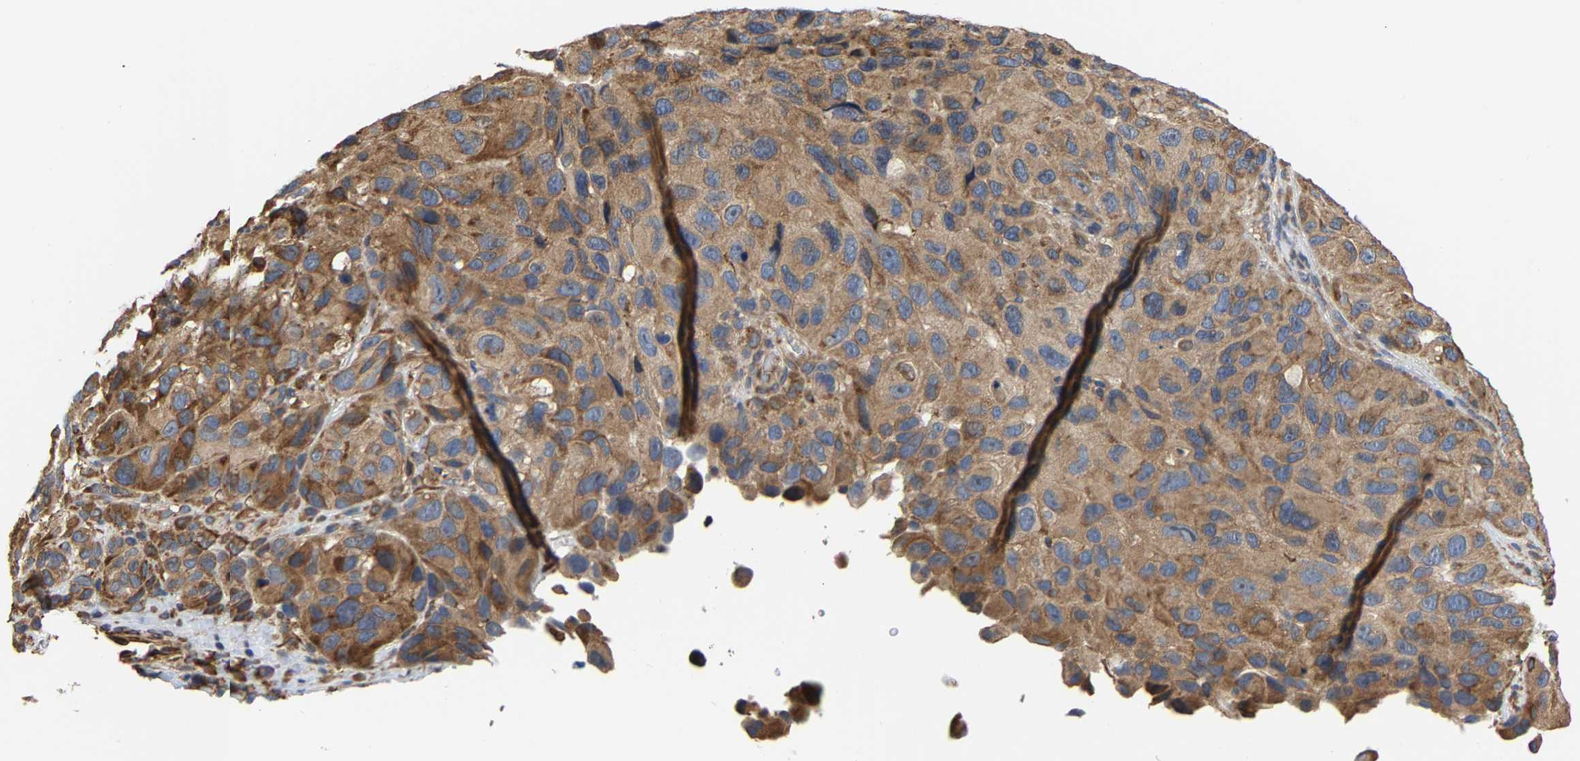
{"staining": {"intensity": "moderate", "quantity": ">75%", "location": "cytoplasmic/membranous"}, "tissue": "melanoma", "cell_type": "Tumor cells", "image_type": "cancer", "snomed": [{"axis": "morphology", "description": "Malignant melanoma, NOS"}, {"axis": "topography", "description": "Skin"}], "caption": "IHC of malignant melanoma demonstrates medium levels of moderate cytoplasmic/membranous staining in about >75% of tumor cells.", "gene": "ARAP1", "patient": {"sex": "female", "age": 73}}